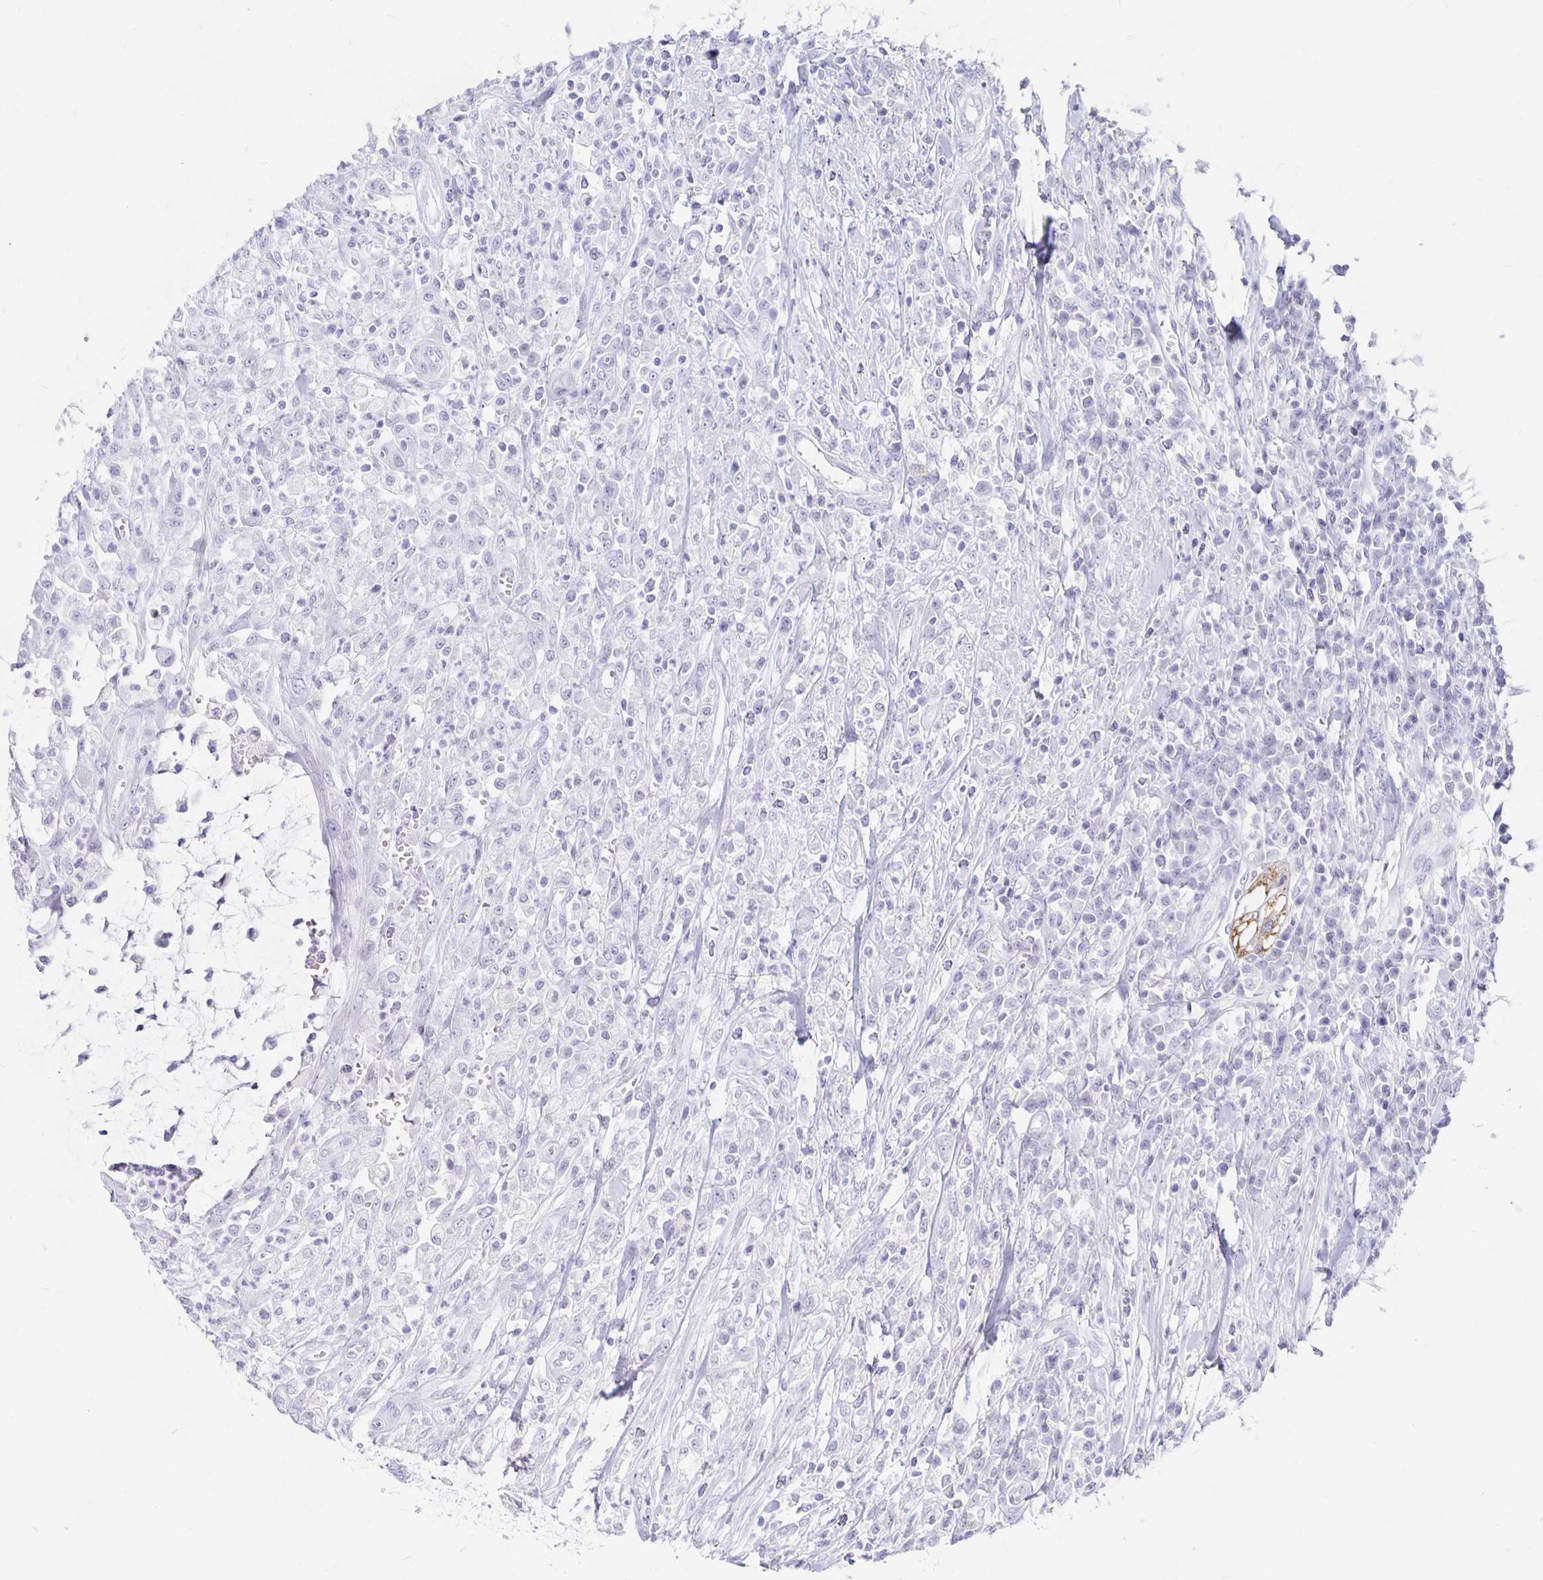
{"staining": {"intensity": "negative", "quantity": "none", "location": "none"}, "tissue": "colorectal cancer", "cell_type": "Tumor cells", "image_type": "cancer", "snomed": [{"axis": "morphology", "description": "Adenocarcinoma, NOS"}, {"axis": "topography", "description": "Colon"}], "caption": "This image is of adenocarcinoma (colorectal) stained with IHC to label a protein in brown with the nuclei are counter-stained blue. There is no staining in tumor cells.", "gene": "KCNQ2", "patient": {"sex": "male", "age": 65}}